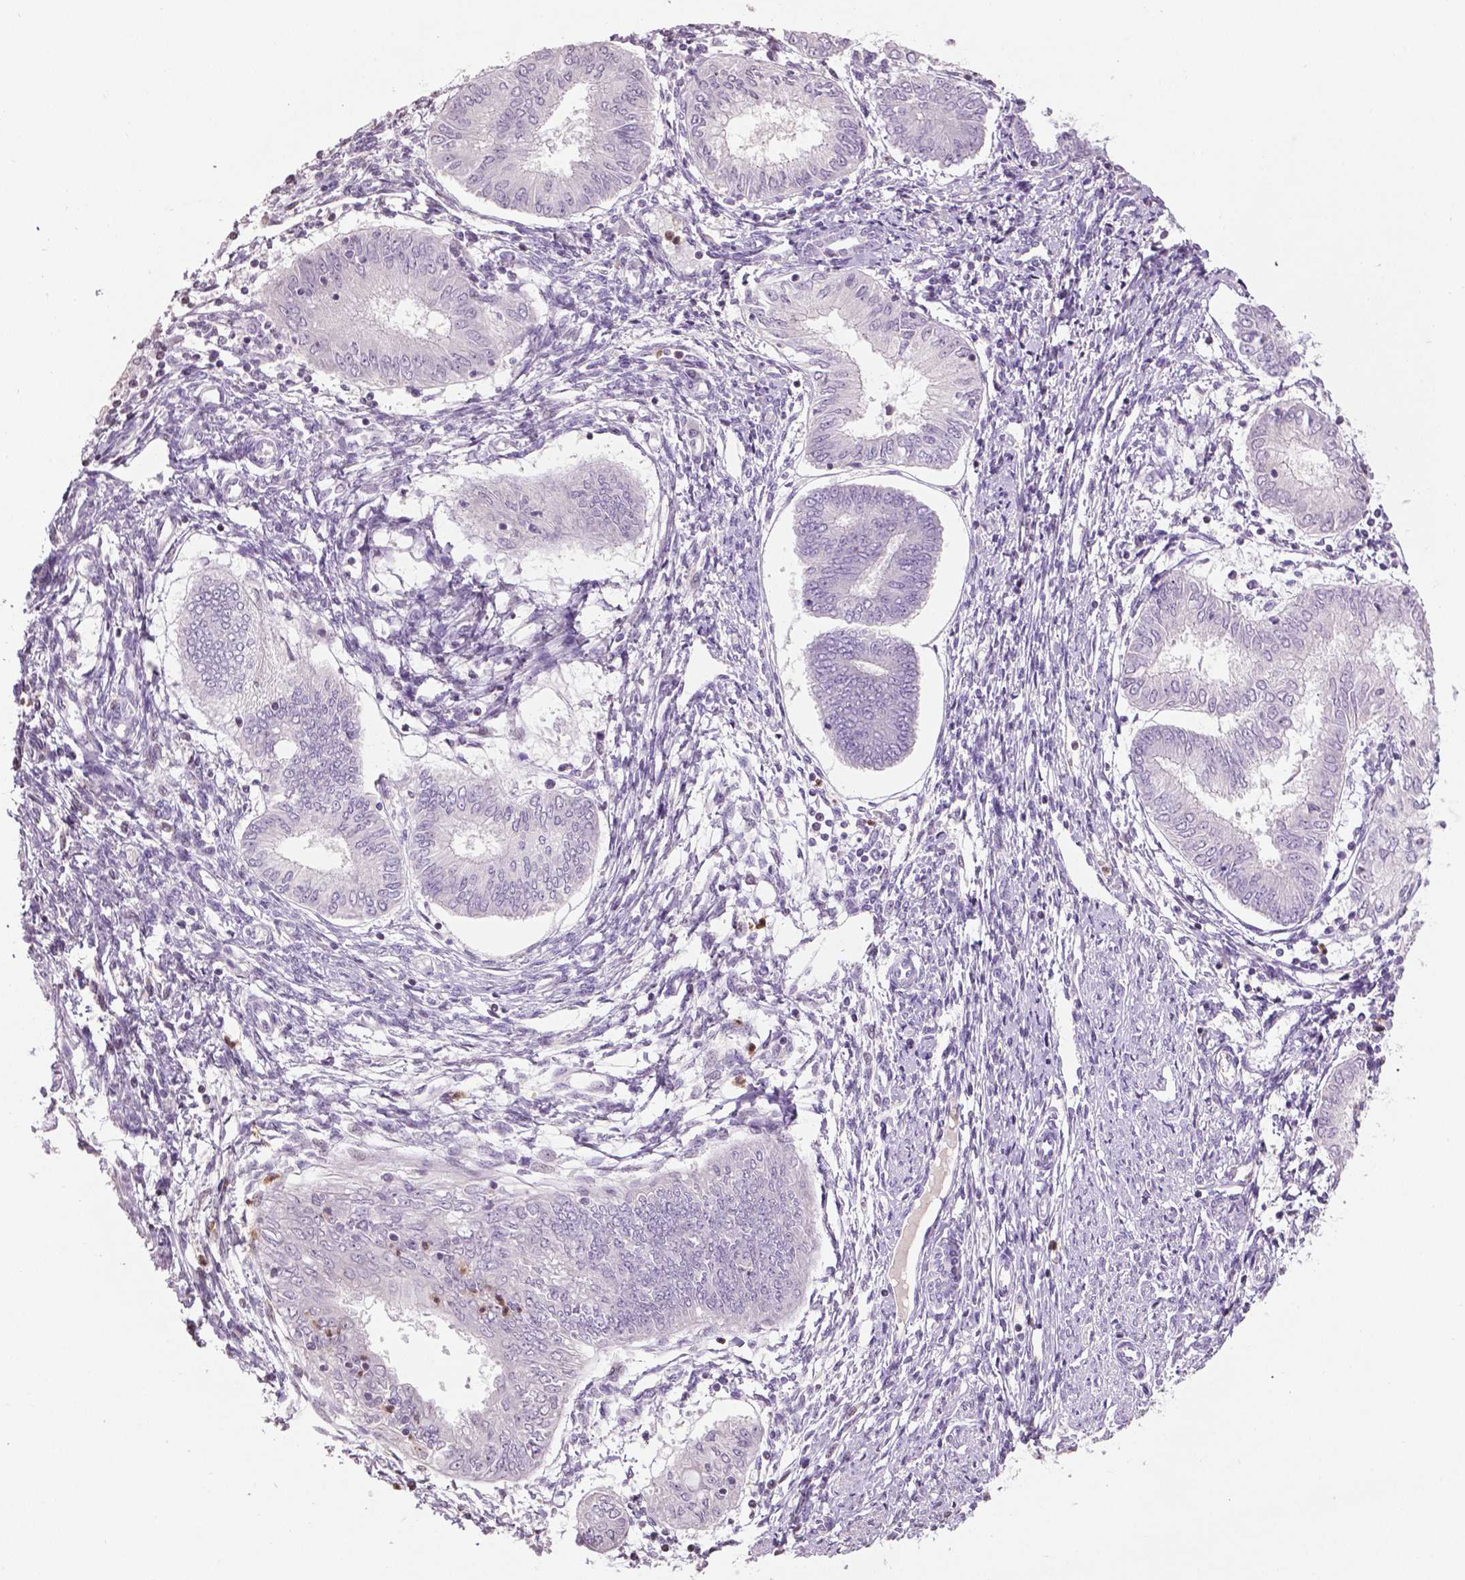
{"staining": {"intensity": "negative", "quantity": "none", "location": "none"}, "tissue": "endometrial cancer", "cell_type": "Tumor cells", "image_type": "cancer", "snomed": [{"axis": "morphology", "description": "Adenocarcinoma, NOS"}, {"axis": "topography", "description": "Endometrium"}], "caption": "This is an IHC photomicrograph of endometrial adenocarcinoma. There is no staining in tumor cells.", "gene": "NTNG2", "patient": {"sex": "female", "age": 68}}